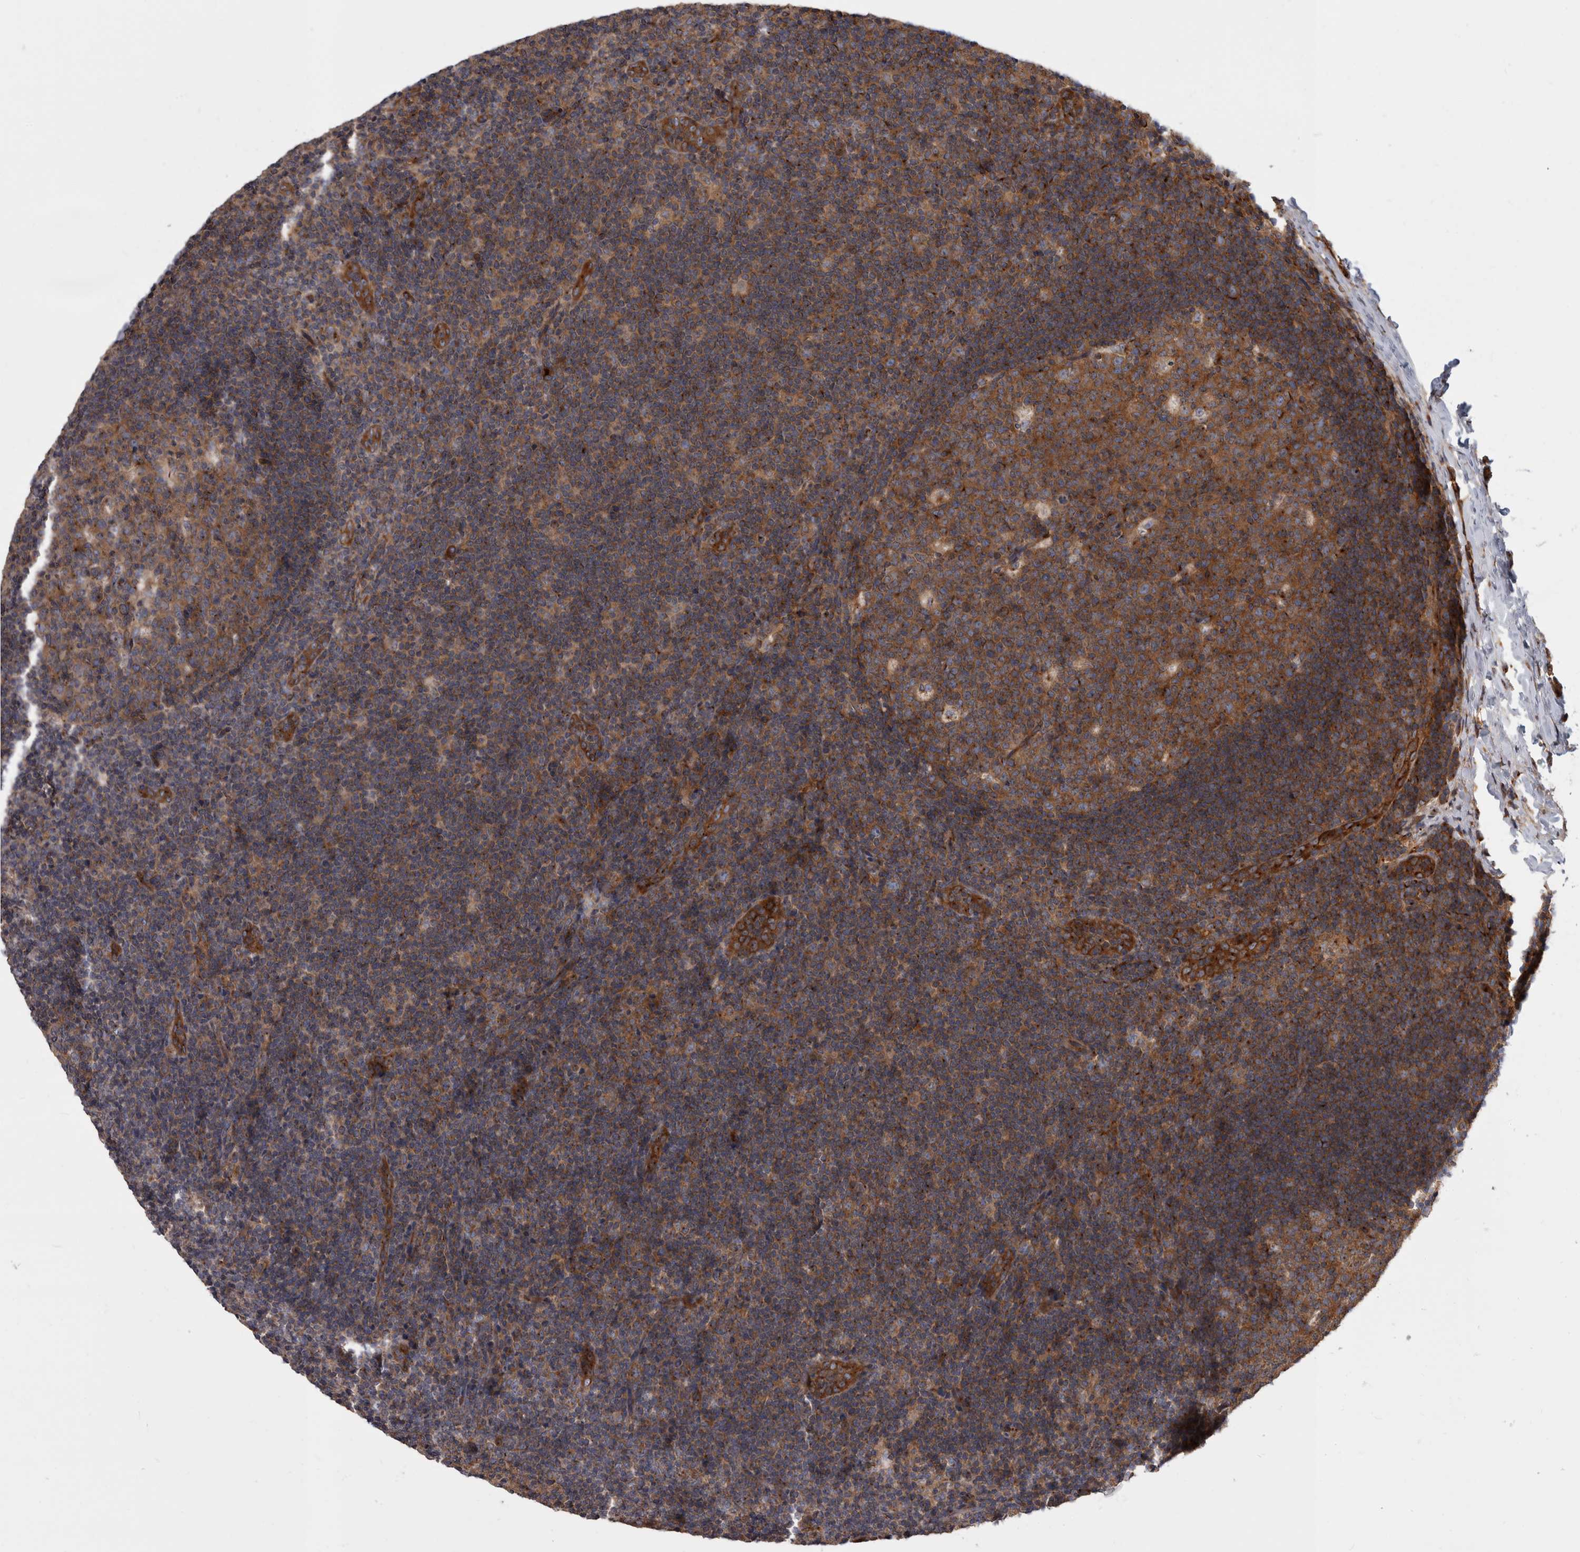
{"staining": {"intensity": "moderate", "quantity": ">75%", "location": "cytoplasmic/membranous"}, "tissue": "lymph node", "cell_type": "Germinal center cells", "image_type": "normal", "snomed": [{"axis": "morphology", "description": "Normal tissue, NOS"}, {"axis": "topography", "description": "Lymph node"}], "caption": "Immunohistochemical staining of benign human lymph node shows >75% levels of moderate cytoplasmic/membranous protein expression in about >75% of germinal center cells. (DAB (3,3'-diaminobenzidine) IHC with brightfield microscopy, high magnification).", "gene": "HOOK3", "patient": {"sex": "female", "age": 22}}